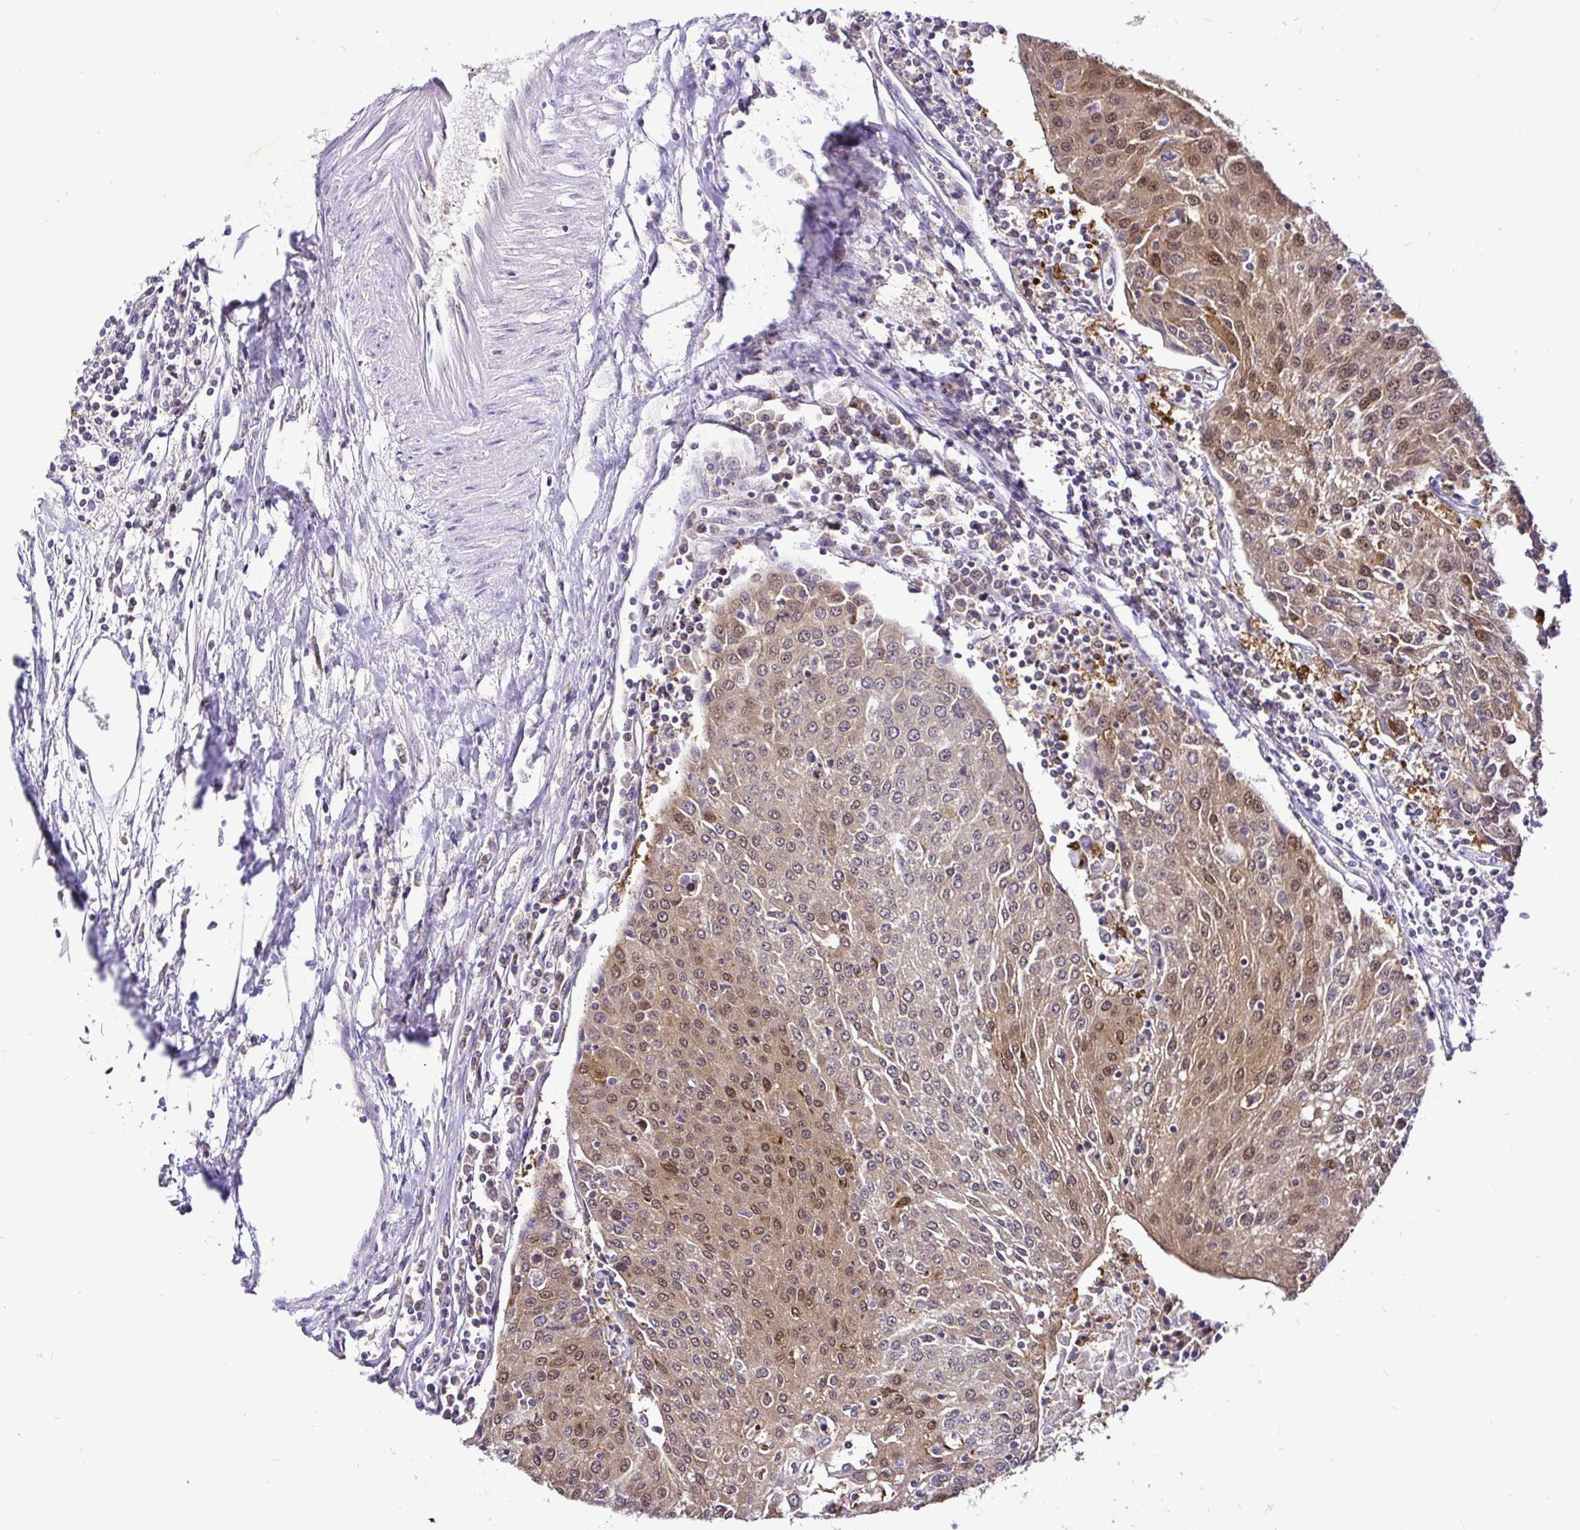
{"staining": {"intensity": "moderate", "quantity": "25%-75%", "location": "cytoplasmic/membranous,nuclear"}, "tissue": "urothelial cancer", "cell_type": "Tumor cells", "image_type": "cancer", "snomed": [{"axis": "morphology", "description": "Urothelial carcinoma, High grade"}, {"axis": "topography", "description": "Urinary bladder"}], "caption": "High-power microscopy captured an IHC micrograph of high-grade urothelial carcinoma, revealing moderate cytoplasmic/membranous and nuclear positivity in approximately 25%-75% of tumor cells. Using DAB (3,3'-diaminobenzidine) (brown) and hematoxylin (blue) stains, captured at high magnification using brightfield microscopy.", "gene": "UBE2M", "patient": {"sex": "female", "age": 85}}